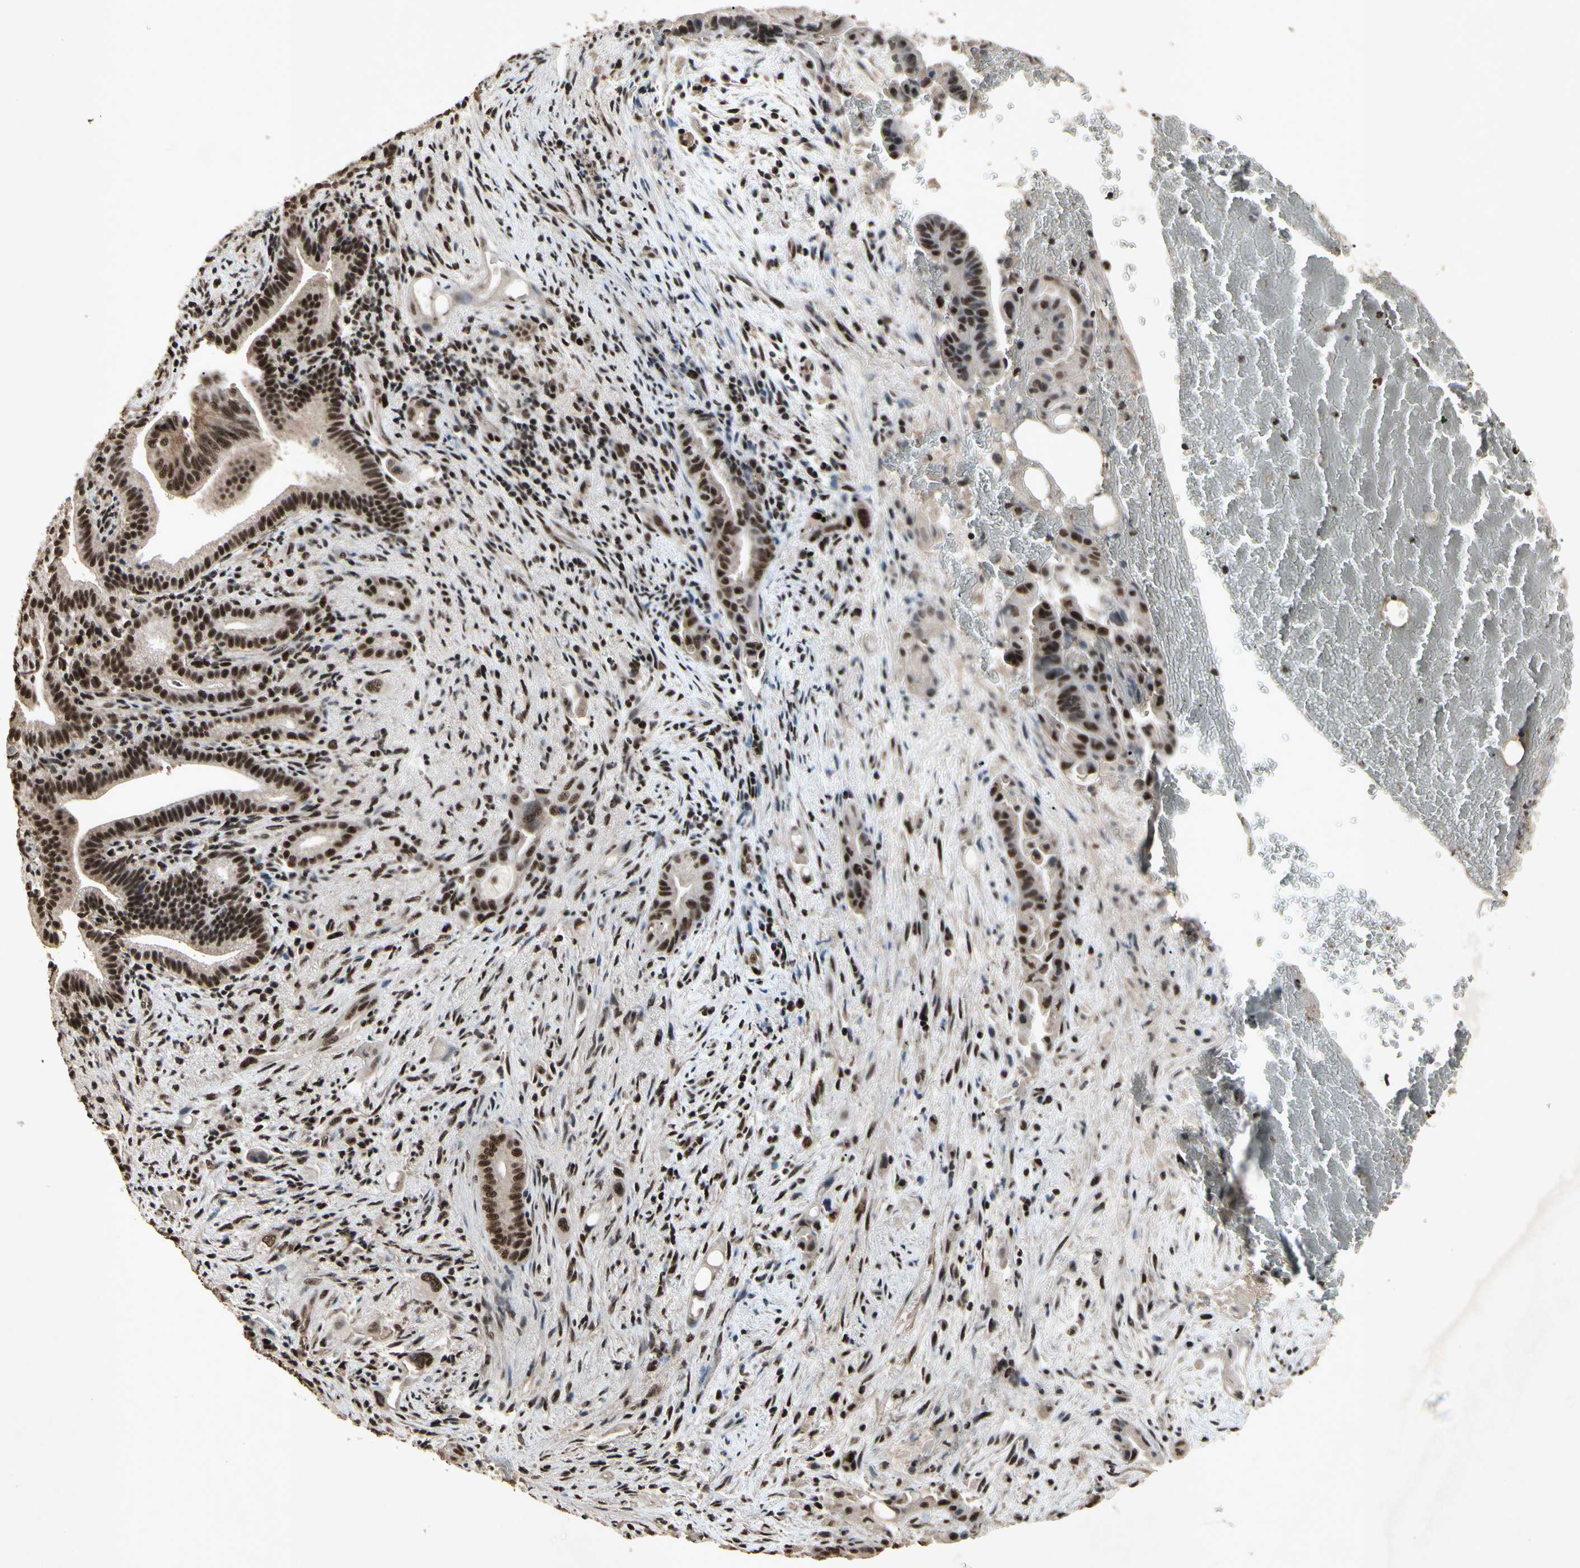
{"staining": {"intensity": "strong", "quantity": ">75%", "location": "nuclear"}, "tissue": "liver cancer", "cell_type": "Tumor cells", "image_type": "cancer", "snomed": [{"axis": "morphology", "description": "Cholangiocarcinoma"}, {"axis": "topography", "description": "Liver"}], "caption": "Cholangiocarcinoma (liver) tissue displays strong nuclear positivity in approximately >75% of tumor cells (Stains: DAB in brown, nuclei in blue, Microscopy: brightfield microscopy at high magnification).", "gene": "TBX2", "patient": {"sex": "female", "age": 68}}